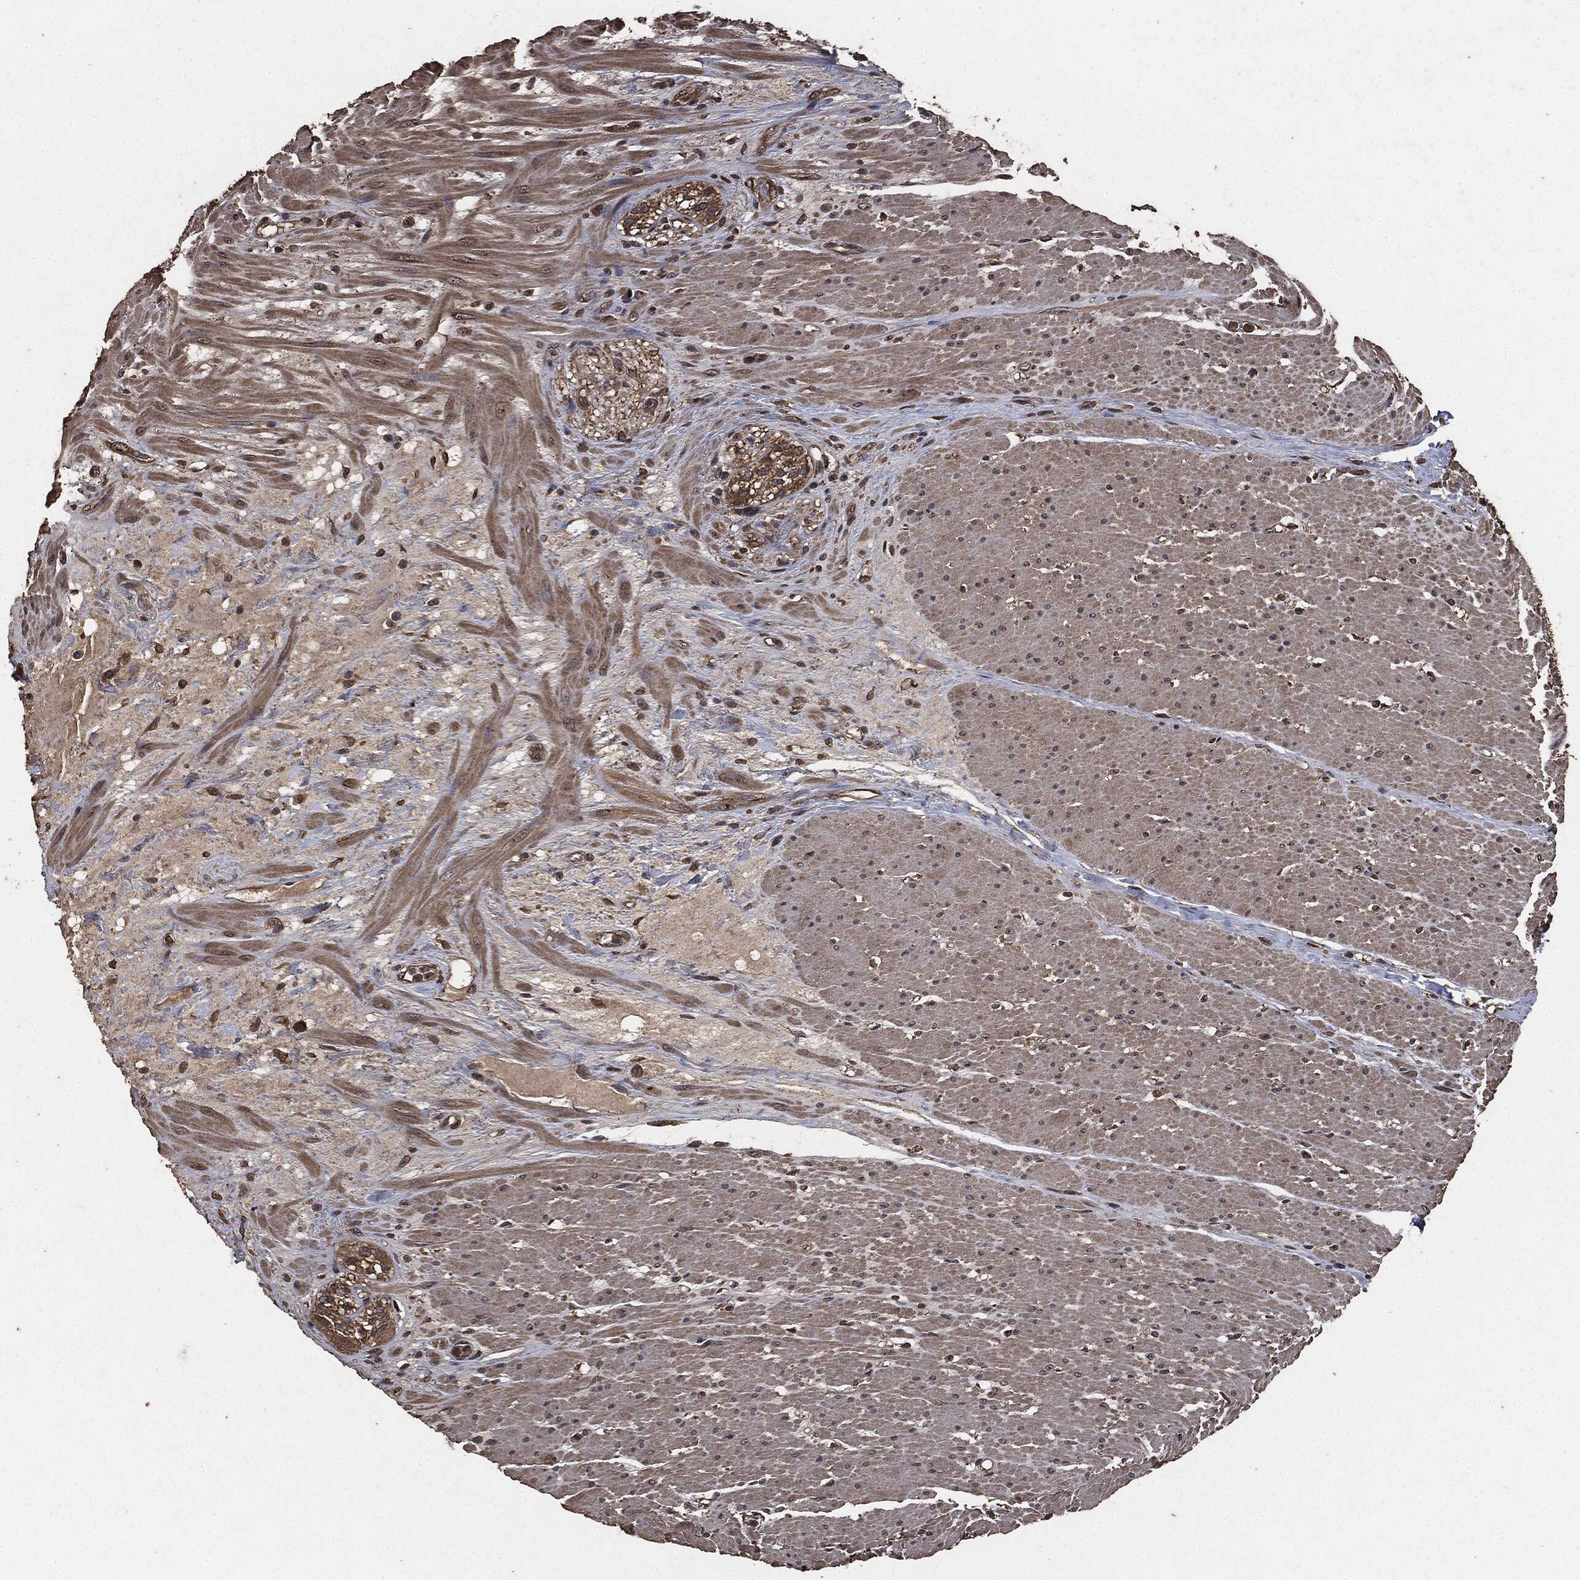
{"staining": {"intensity": "weak", "quantity": "25%-75%", "location": "cytoplasmic/membranous"}, "tissue": "smooth muscle", "cell_type": "Smooth muscle cells", "image_type": "normal", "snomed": [{"axis": "morphology", "description": "Normal tissue, NOS"}, {"axis": "topography", "description": "Soft tissue"}, {"axis": "topography", "description": "Smooth muscle"}], "caption": "Protein positivity by immunohistochemistry (IHC) shows weak cytoplasmic/membranous staining in about 25%-75% of smooth muscle cells in unremarkable smooth muscle. (brown staining indicates protein expression, while blue staining denotes nuclei).", "gene": "AKT1S1", "patient": {"sex": "male", "age": 72}}